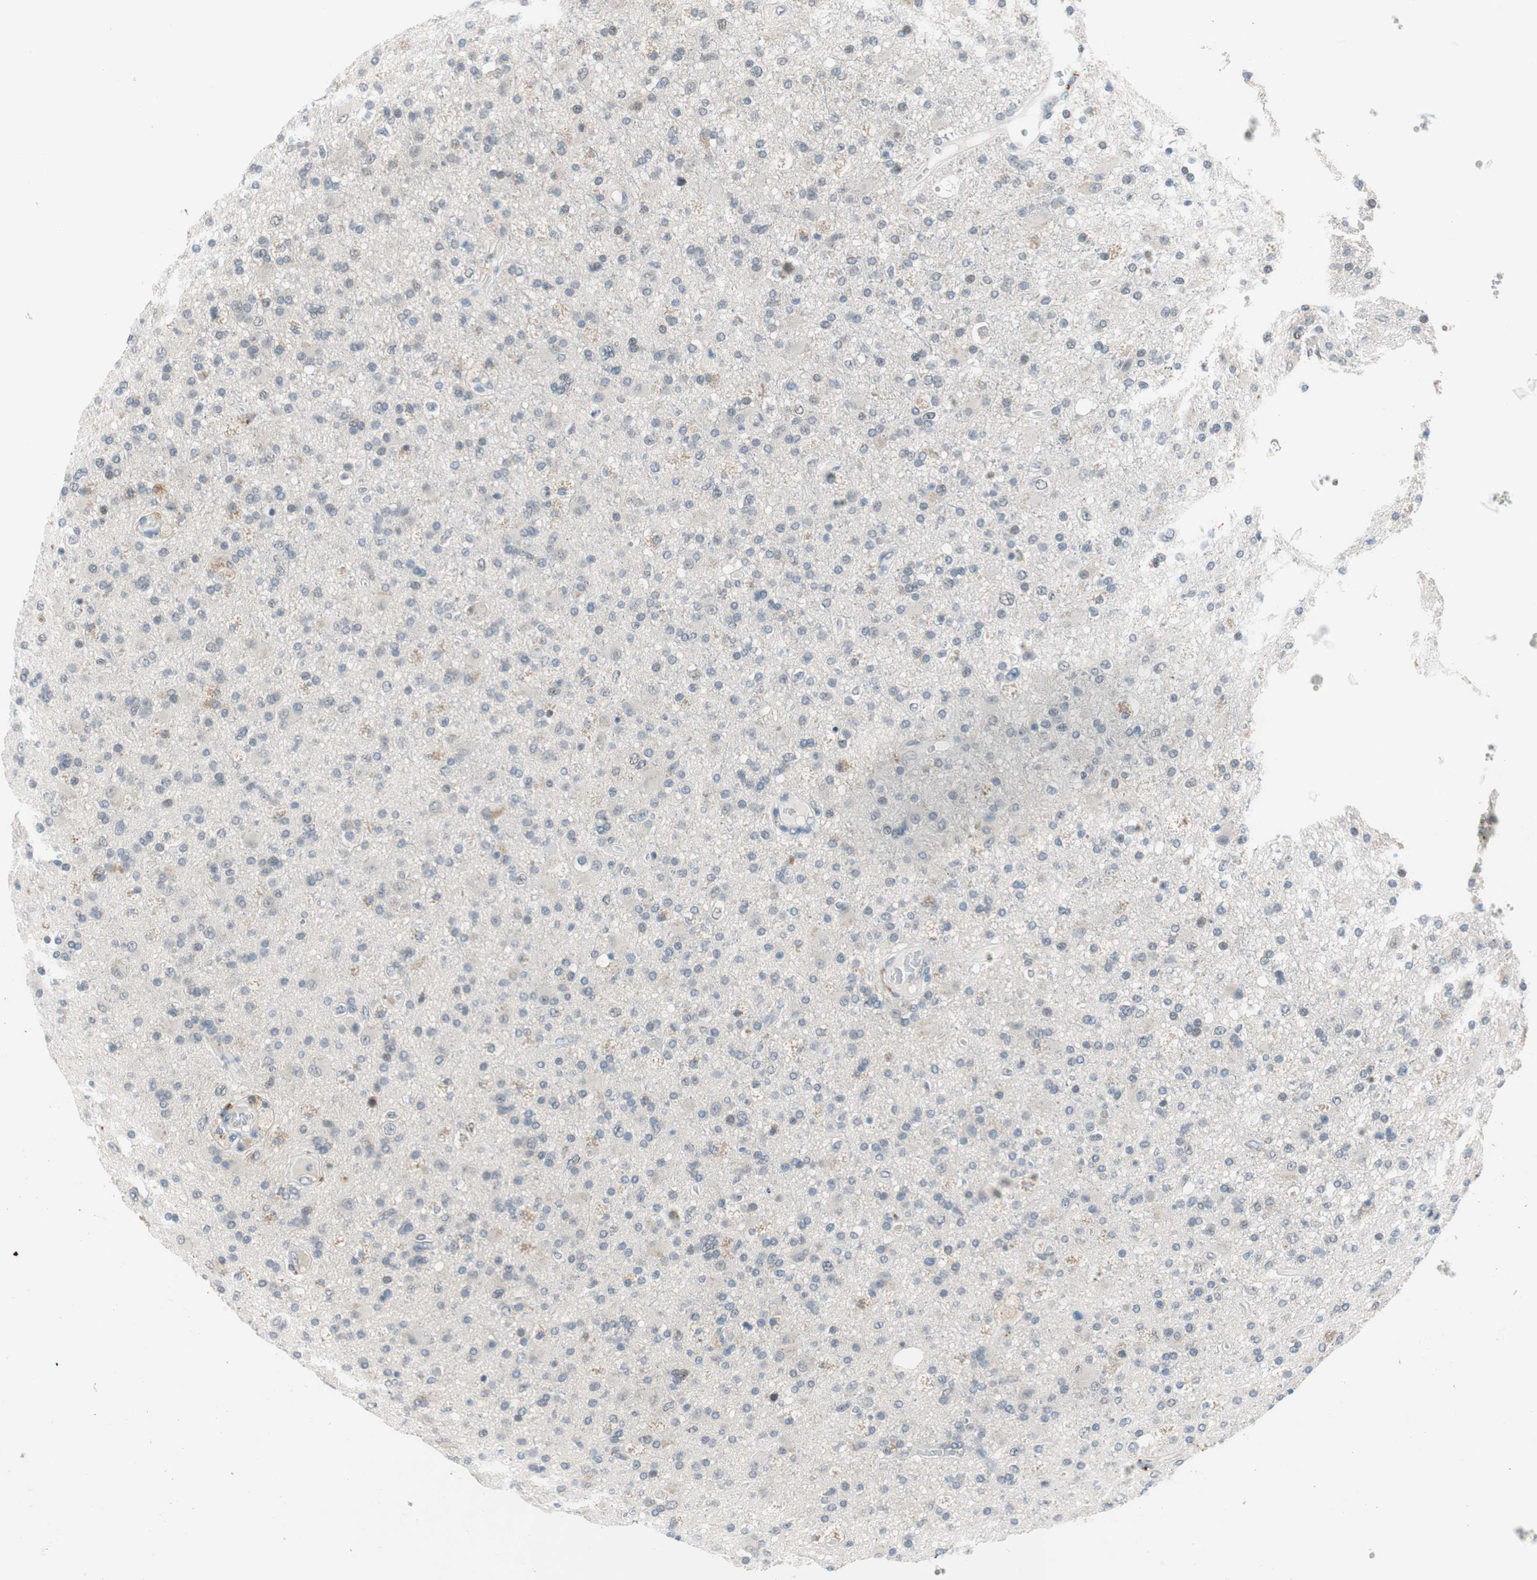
{"staining": {"intensity": "weak", "quantity": "<25%", "location": "cytoplasmic/membranous"}, "tissue": "glioma", "cell_type": "Tumor cells", "image_type": "cancer", "snomed": [{"axis": "morphology", "description": "Glioma, malignant, High grade"}, {"axis": "topography", "description": "Brain"}], "caption": "An IHC histopathology image of malignant glioma (high-grade) is shown. There is no staining in tumor cells of malignant glioma (high-grade).", "gene": "GRHL1", "patient": {"sex": "male", "age": 33}}